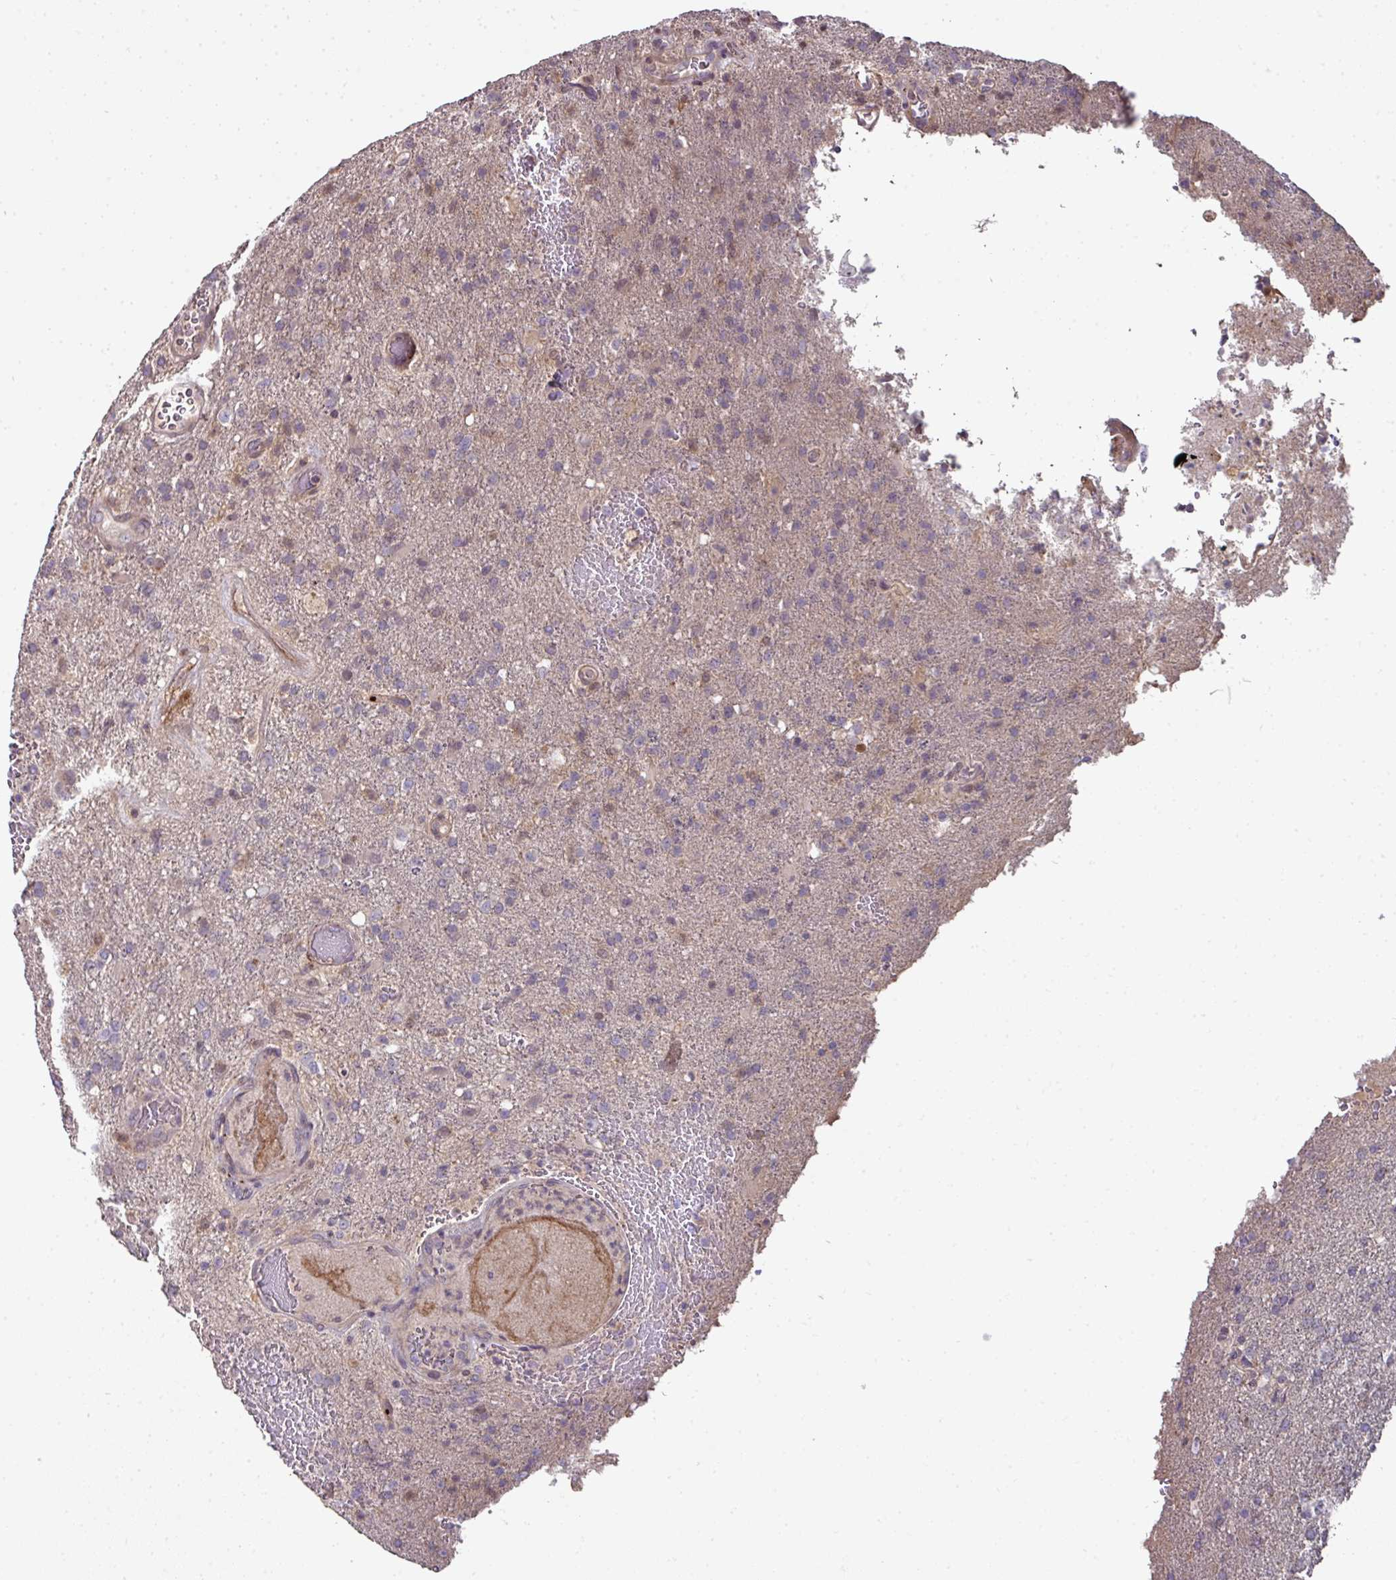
{"staining": {"intensity": "weak", "quantity": "<25%", "location": "cytoplasmic/membranous"}, "tissue": "glioma", "cell_type": "Tumor cells", "image_type": "cancer", "snomed": [{"axis": "morphology", "description": "Glioma, malignant, High grade"}, {"axis": "topography", "description": "Brain"}], "caption": "This is an immunohistochemistry micrograph of malignant glioma (high-grade). There is no expression in tumor cells.", "gene": "CTDSP2", "patient": {"sex": "female", "age": 74}}